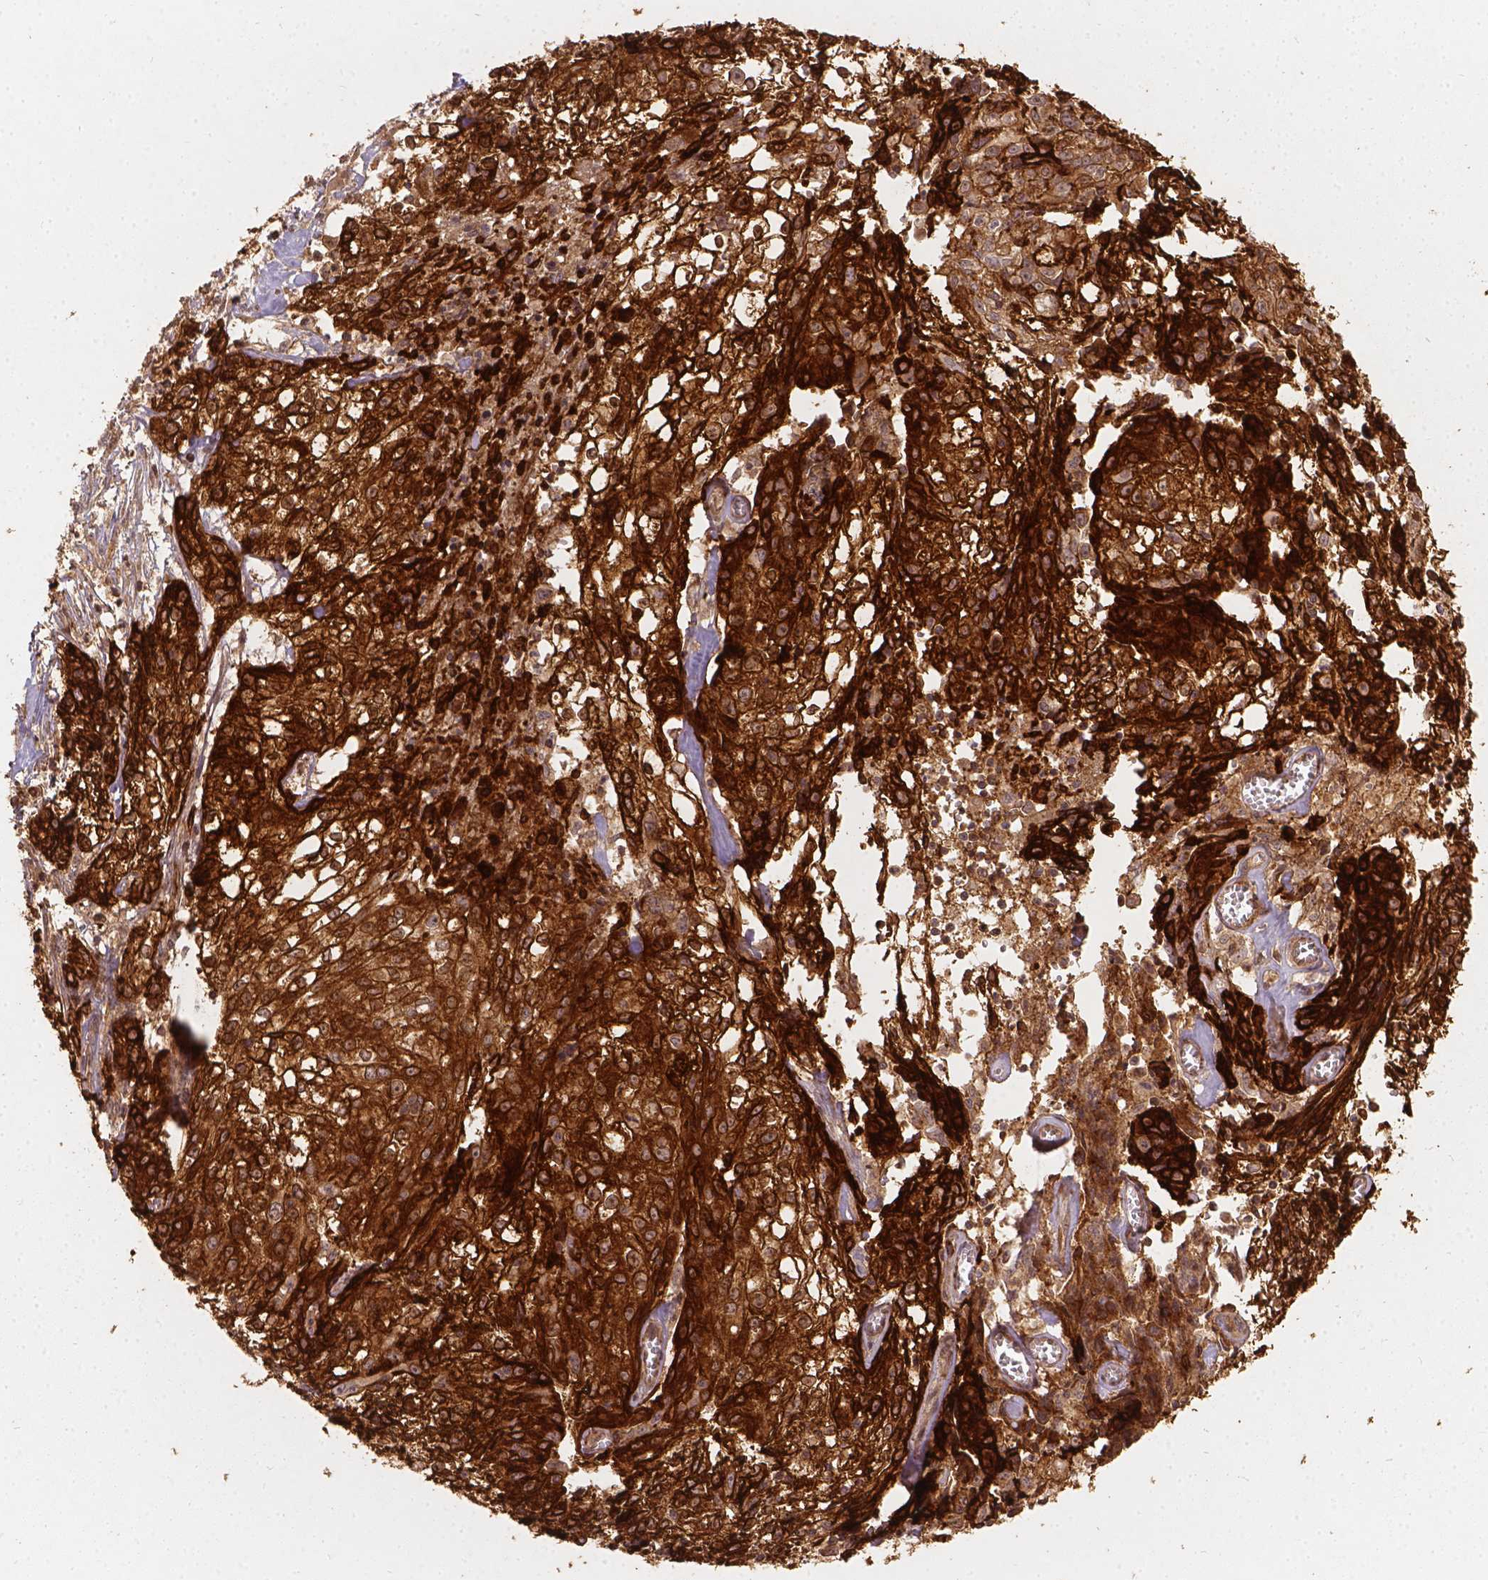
{"staining": {"intensity": "strong", "quantity": ">75%", "location": "cytoplasmic/membranous"}, "tissue": "cervical cancer", "cell_type": "Tumor cells", "image_type": "cancer", "snomed": [{"axis": "morphology", "description": "Squamous cell carcinoma, NOS"}, {"axis": "topography", "description": "Cervix"}], "caption": "Cervical squamous cell carcinoma was stained to show a protein in brown. There is high levels of strong cytoplasmic/membranous positivity in about >75% of tumor cells.", "gene": "XPR1", "patient": {"sex": "female", "age": 85}}